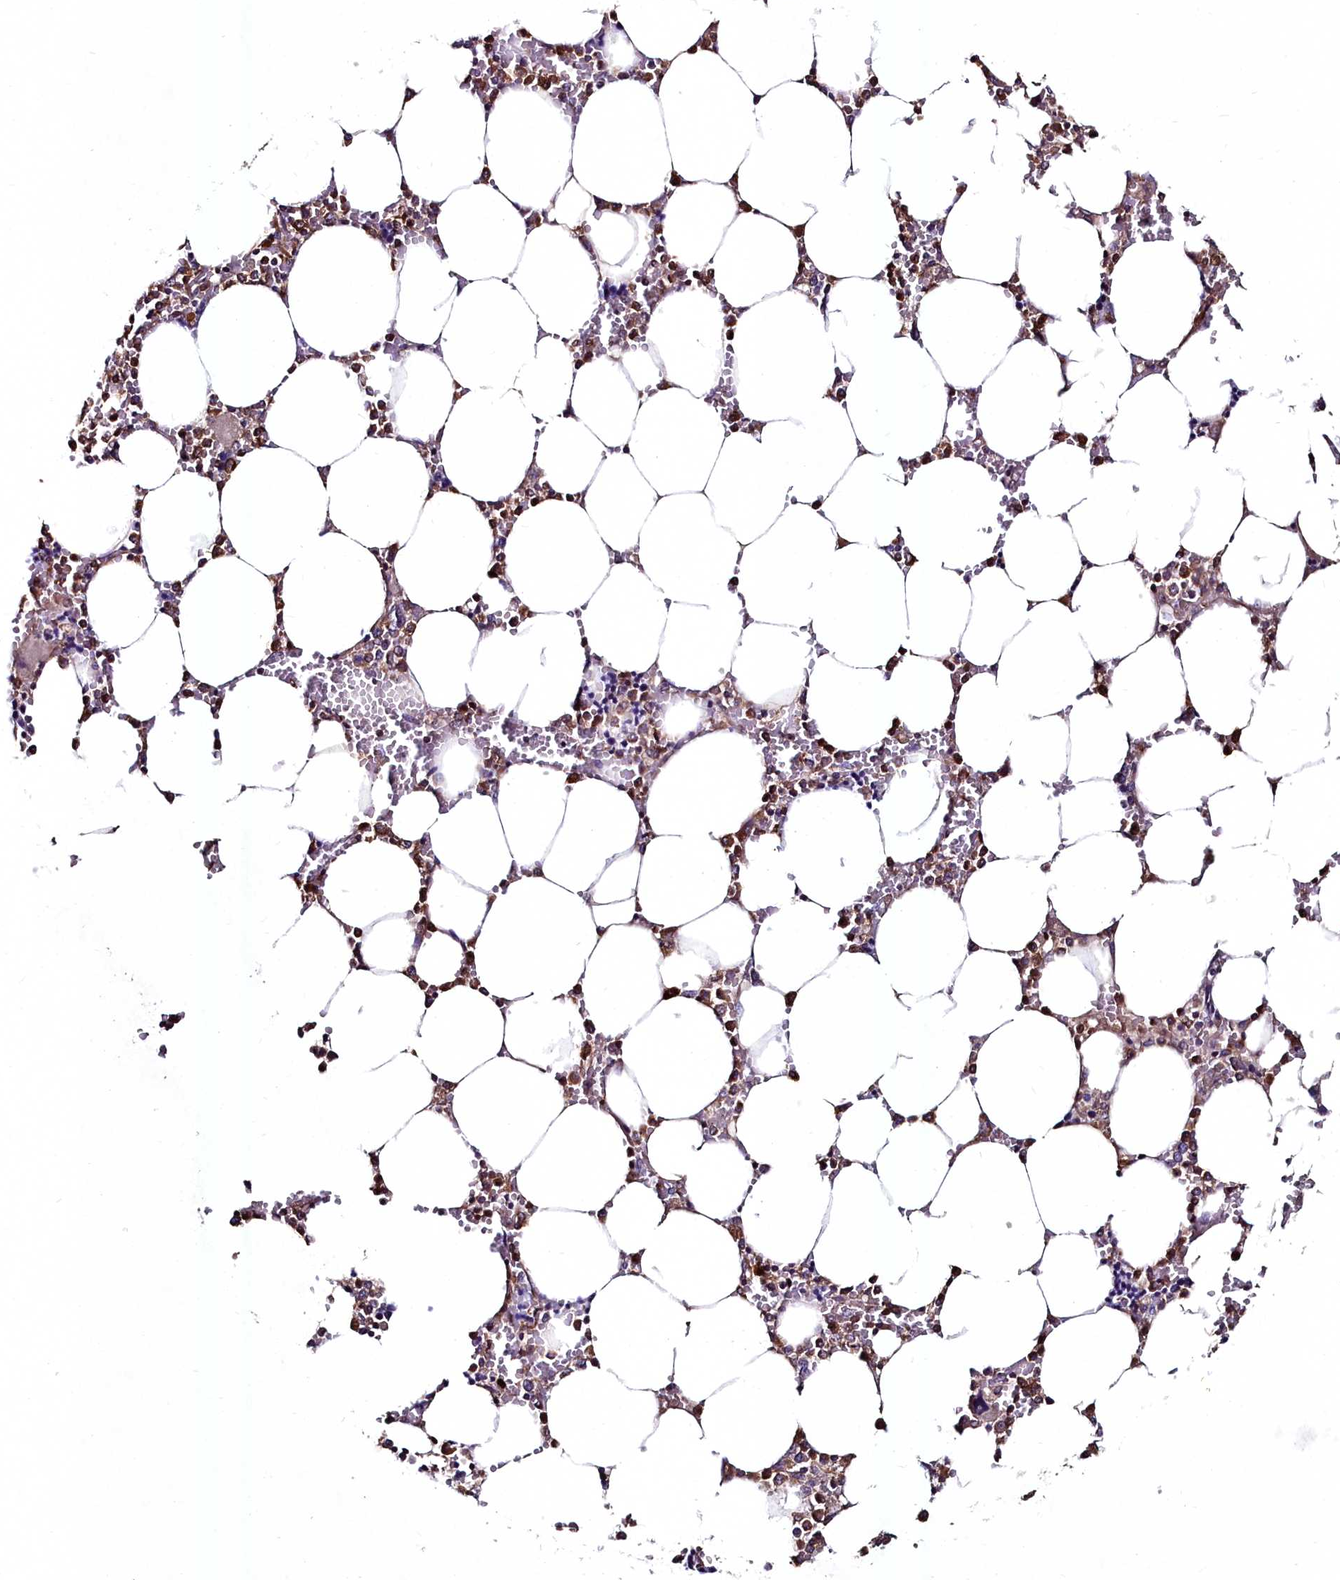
{"staining": {"intensity": "strong", "quantity": "<25%", "location": "cytoplasmic/membranous"}, "tissue": "bone marrow", "cell_type": "Hematopoietic cells", "image_type": "normal", "snomed": [{"axis": "morphology", "description": "Normal tissue, NOS"}, {"axis": "topography", "description": "Bone marrow"}], "caption": "Normal bone marrow displays strong cytoplasmic/membranous positivity in about <25% of hematopoietic cells, visualized by immunohistochemistry.", "gene": "AMBRA1", "patient": {"sex": "male", "age": 64}}